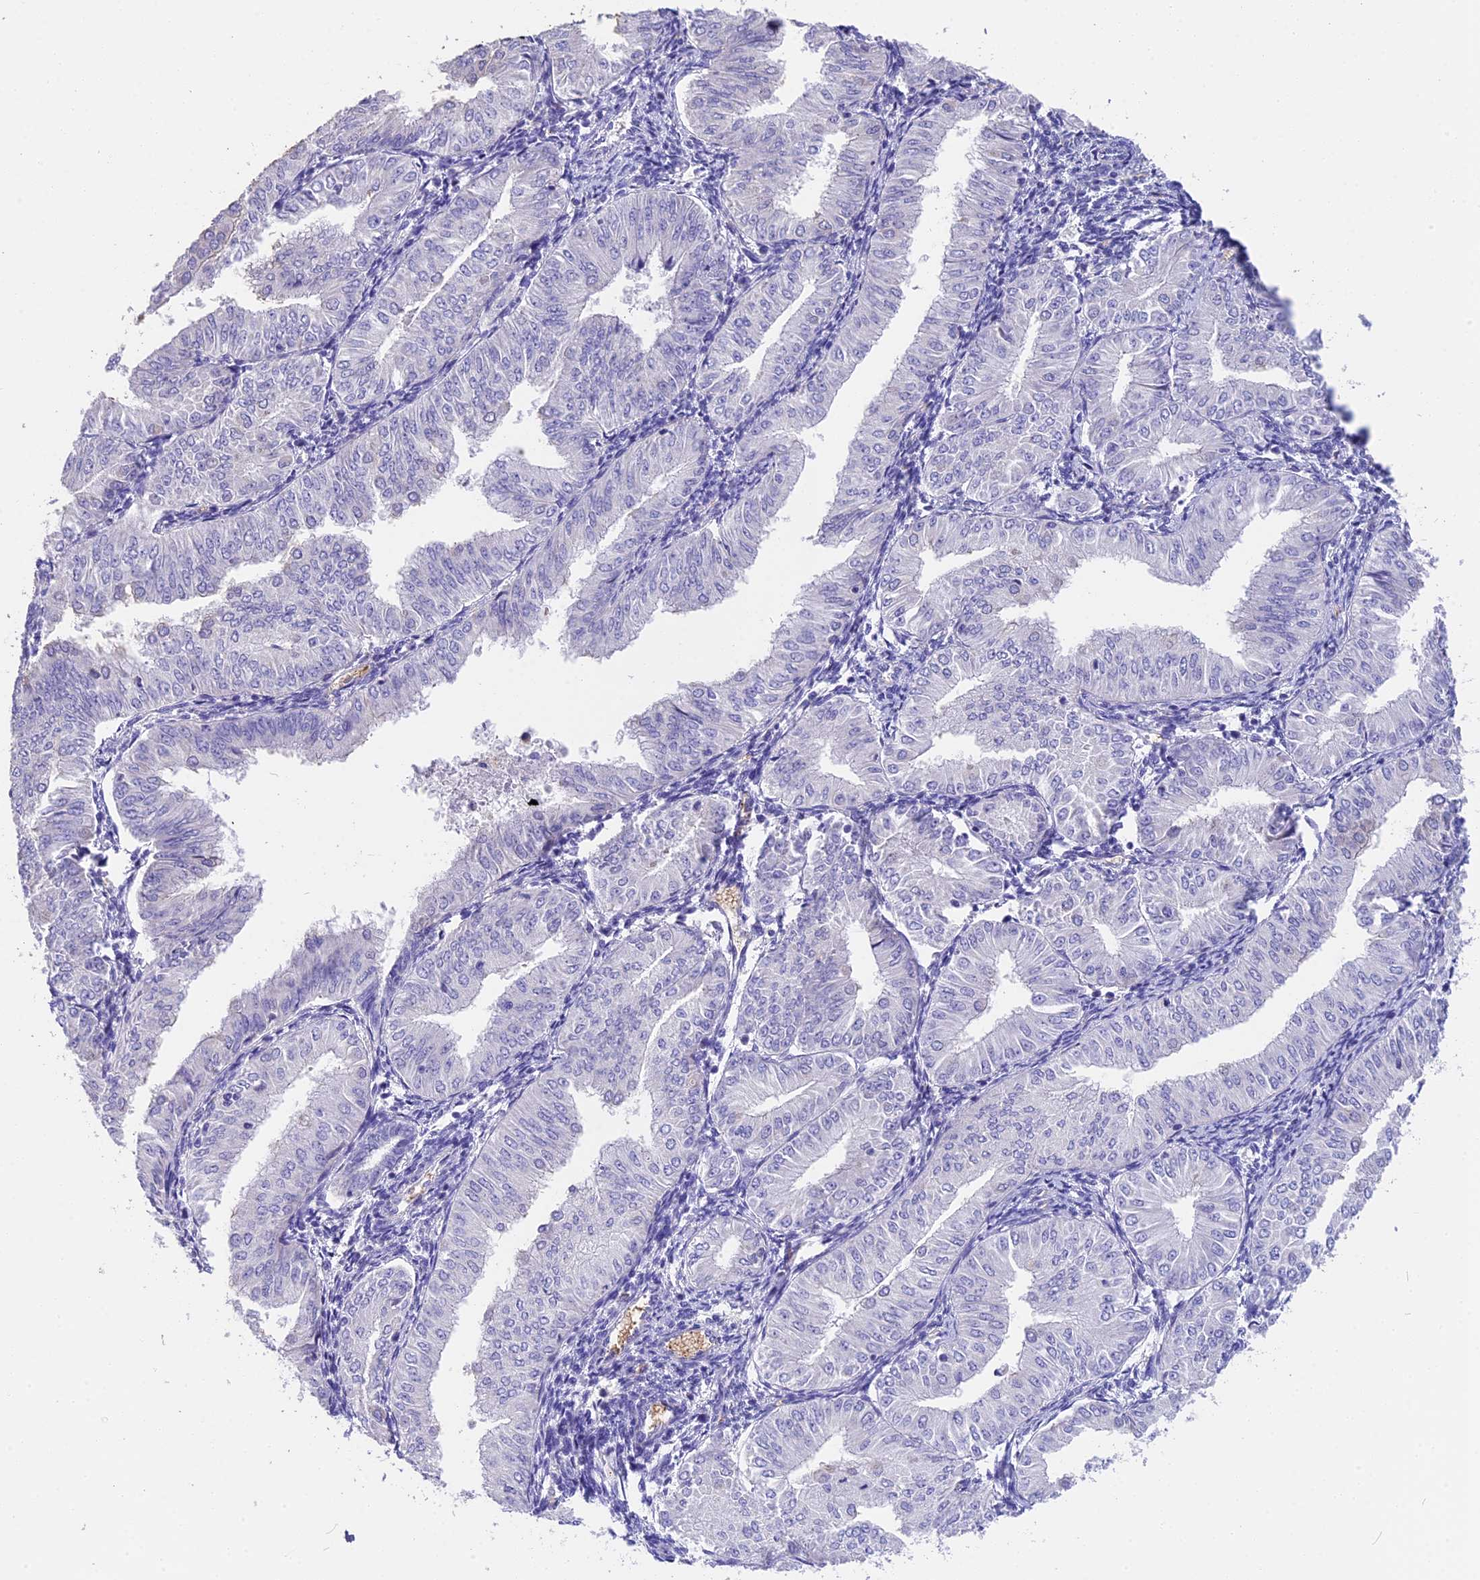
{"staining": {"intensity": "negative", "quantity": "none", "location": "none"}, "tissue": "endometrial cancer", "cell_type": "Tumor cells", "image_type": "cancer", "snomed": [{"axis": "morphology", "description": "Normal tissue, NOS"}, {"axis": "morphology", "description": "Adenocarcinoma, NOS"}, {"axis": "topography", "description": "Endometrium"}], "caption": "This is an IHC micrograph of endometrial cancer (adenocarcinoma). There is no positivity in tumor cells.", "gene": "TNNC2", "patient": {"sex": "female", "age": 53}}